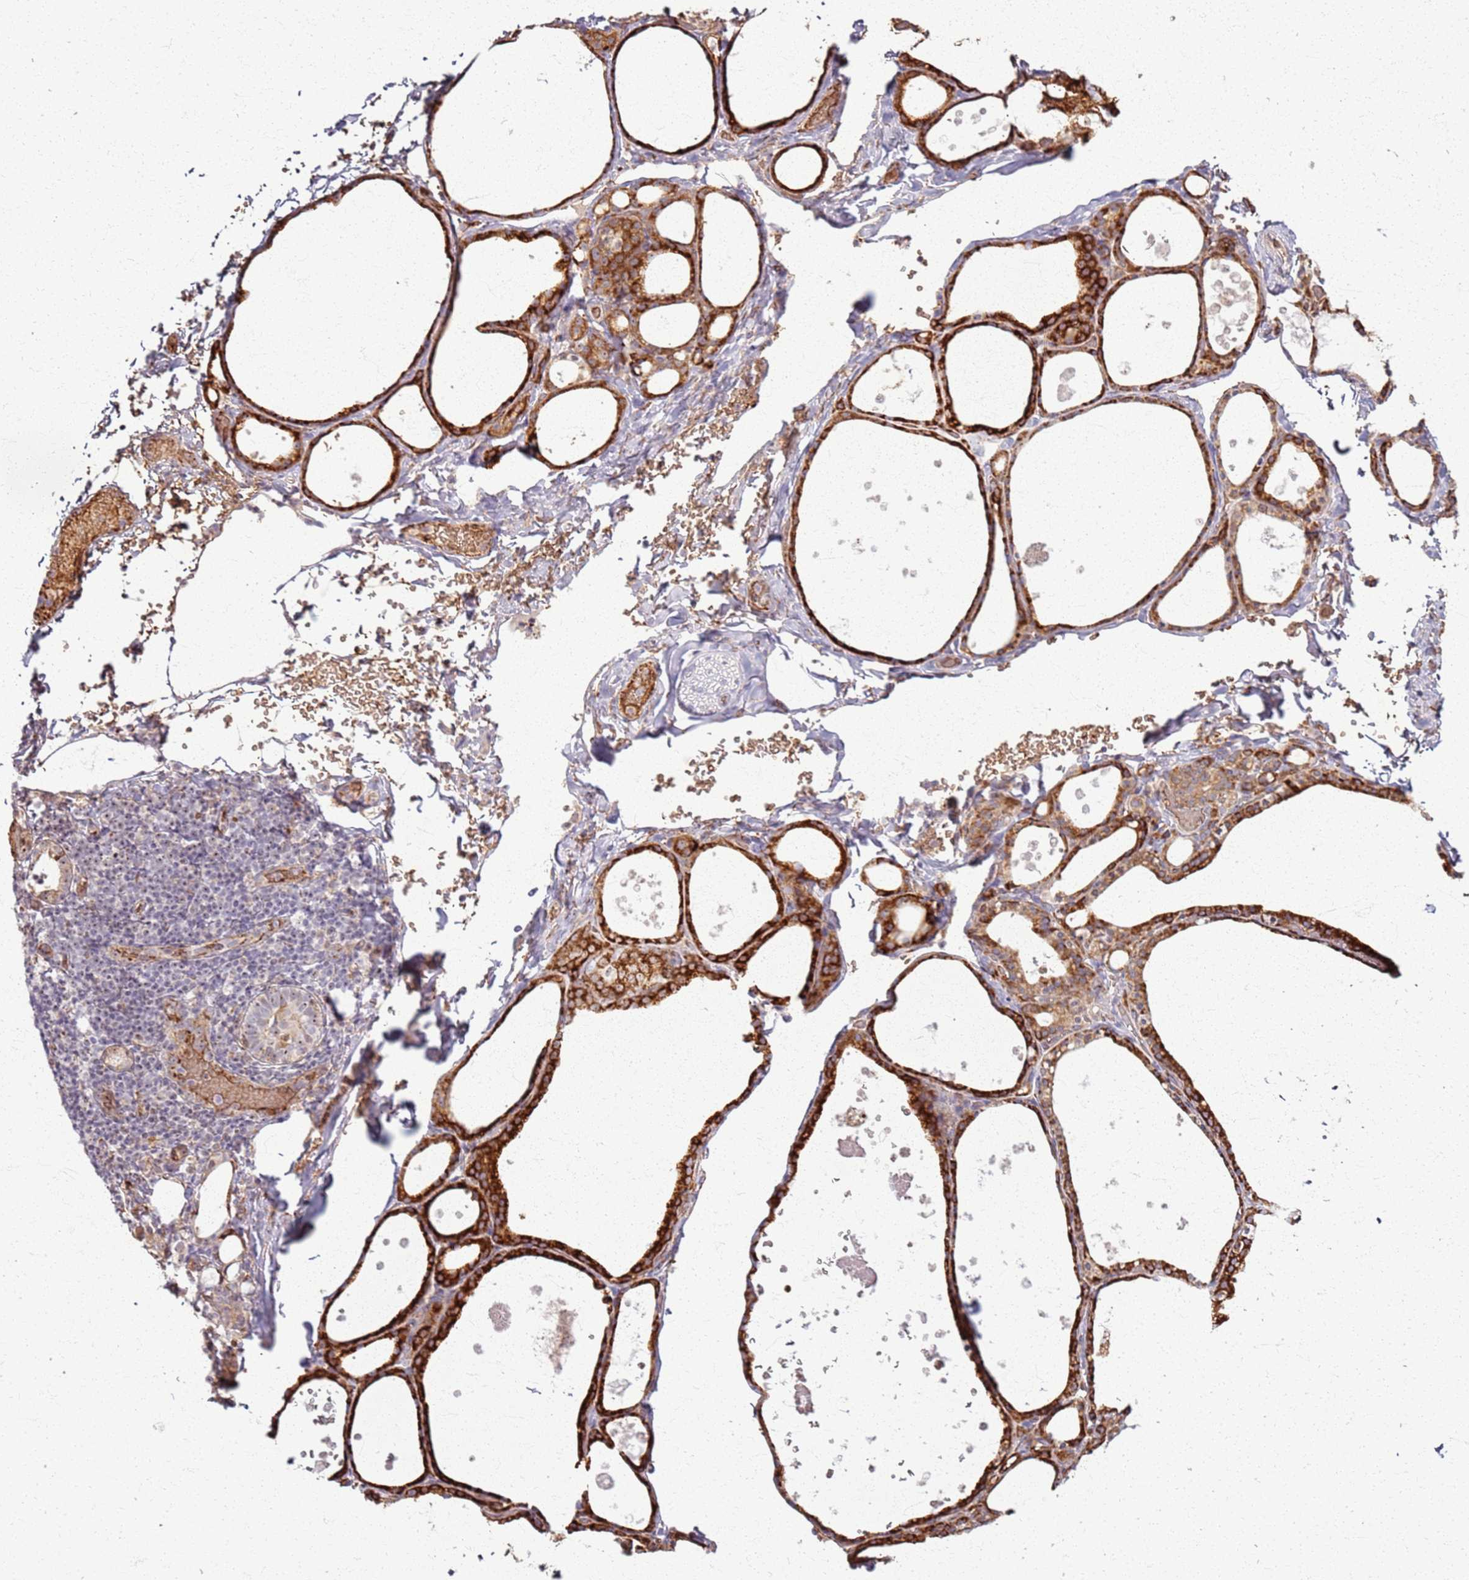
{"staining": {"intensity": "strong", "quantity": ">75%", "location": "cytoplasmic/membranous"}, "tissue": "thyroid gland", "cell_type": "Glandular cells", "image_type": "normal", "snomed": [{"axis": "morphology", "description": "Normal tissue, NOS"}, {"axis": "topography", "description": "Thyroid gland"}], "caption": "A high-resolution photomicrograph shows immunohistochemistry staining of unremarkable thyroid gland, which reveals strong cytoplasmic/membranous positivity in approximately >75% of glandular cells.", "gene": "KRI1", "patient": {"sex": "male", "age": 56}}